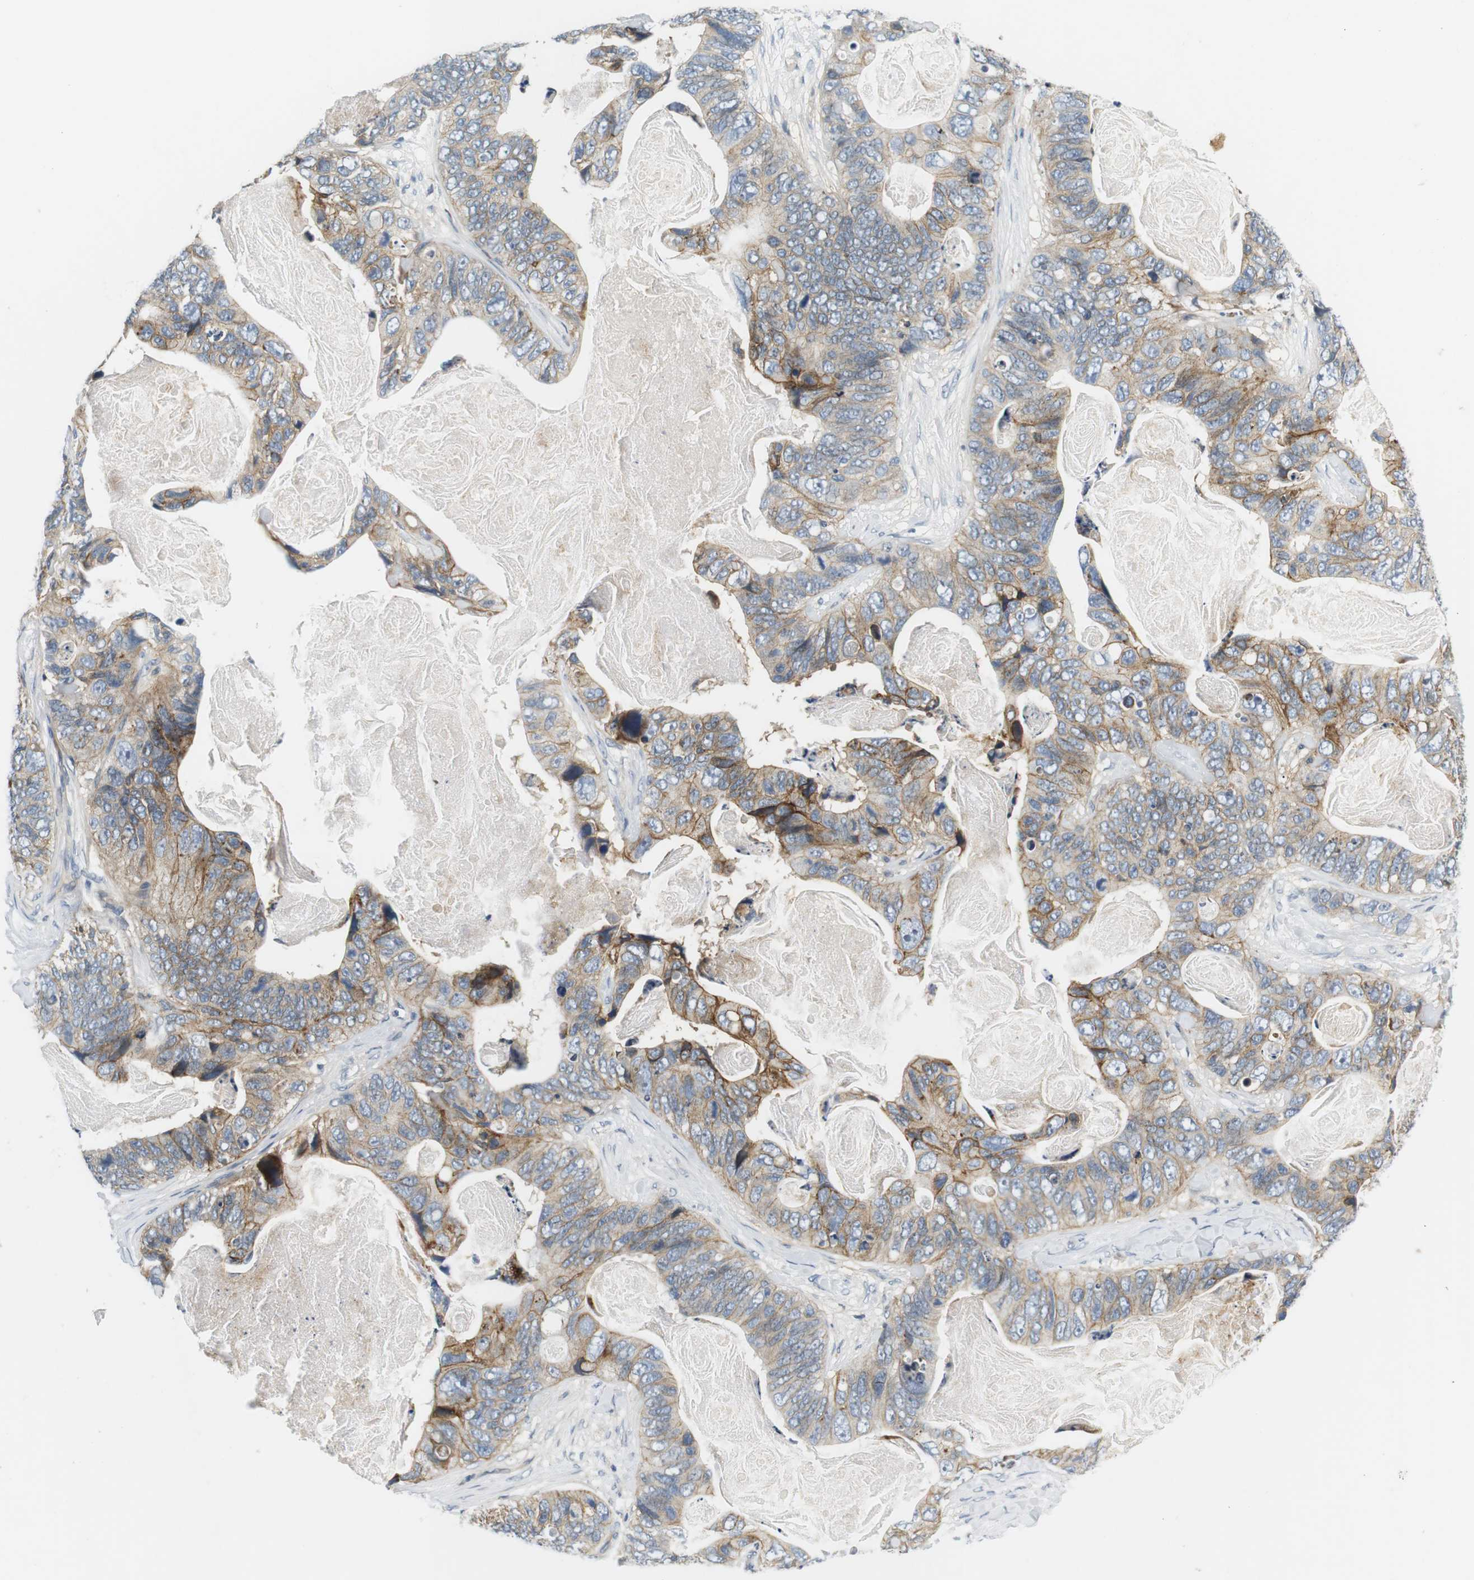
{"staining": {"intensity": "moderate", "quantity": "<25%", "location": "cytoplasmic/membranous"}, "tissue": "stomach cancer", "cell_type": "Tumor cells", "image_type": "cancer", "snomed": [{"axis": "morphology", "description": "Adenocarcinoma, NOS"}, {"axis": "topography", "description": "Stomach"}], "caption": "The micrograph demonstrates staining of stomach cancer (adenocarcinoma), revealing moderate cytoplasmic/membranous protein positivity (brown color) within tumor cells.", "gene": "SLC30A1", "patient": {"sex": "female", "age": 89}}